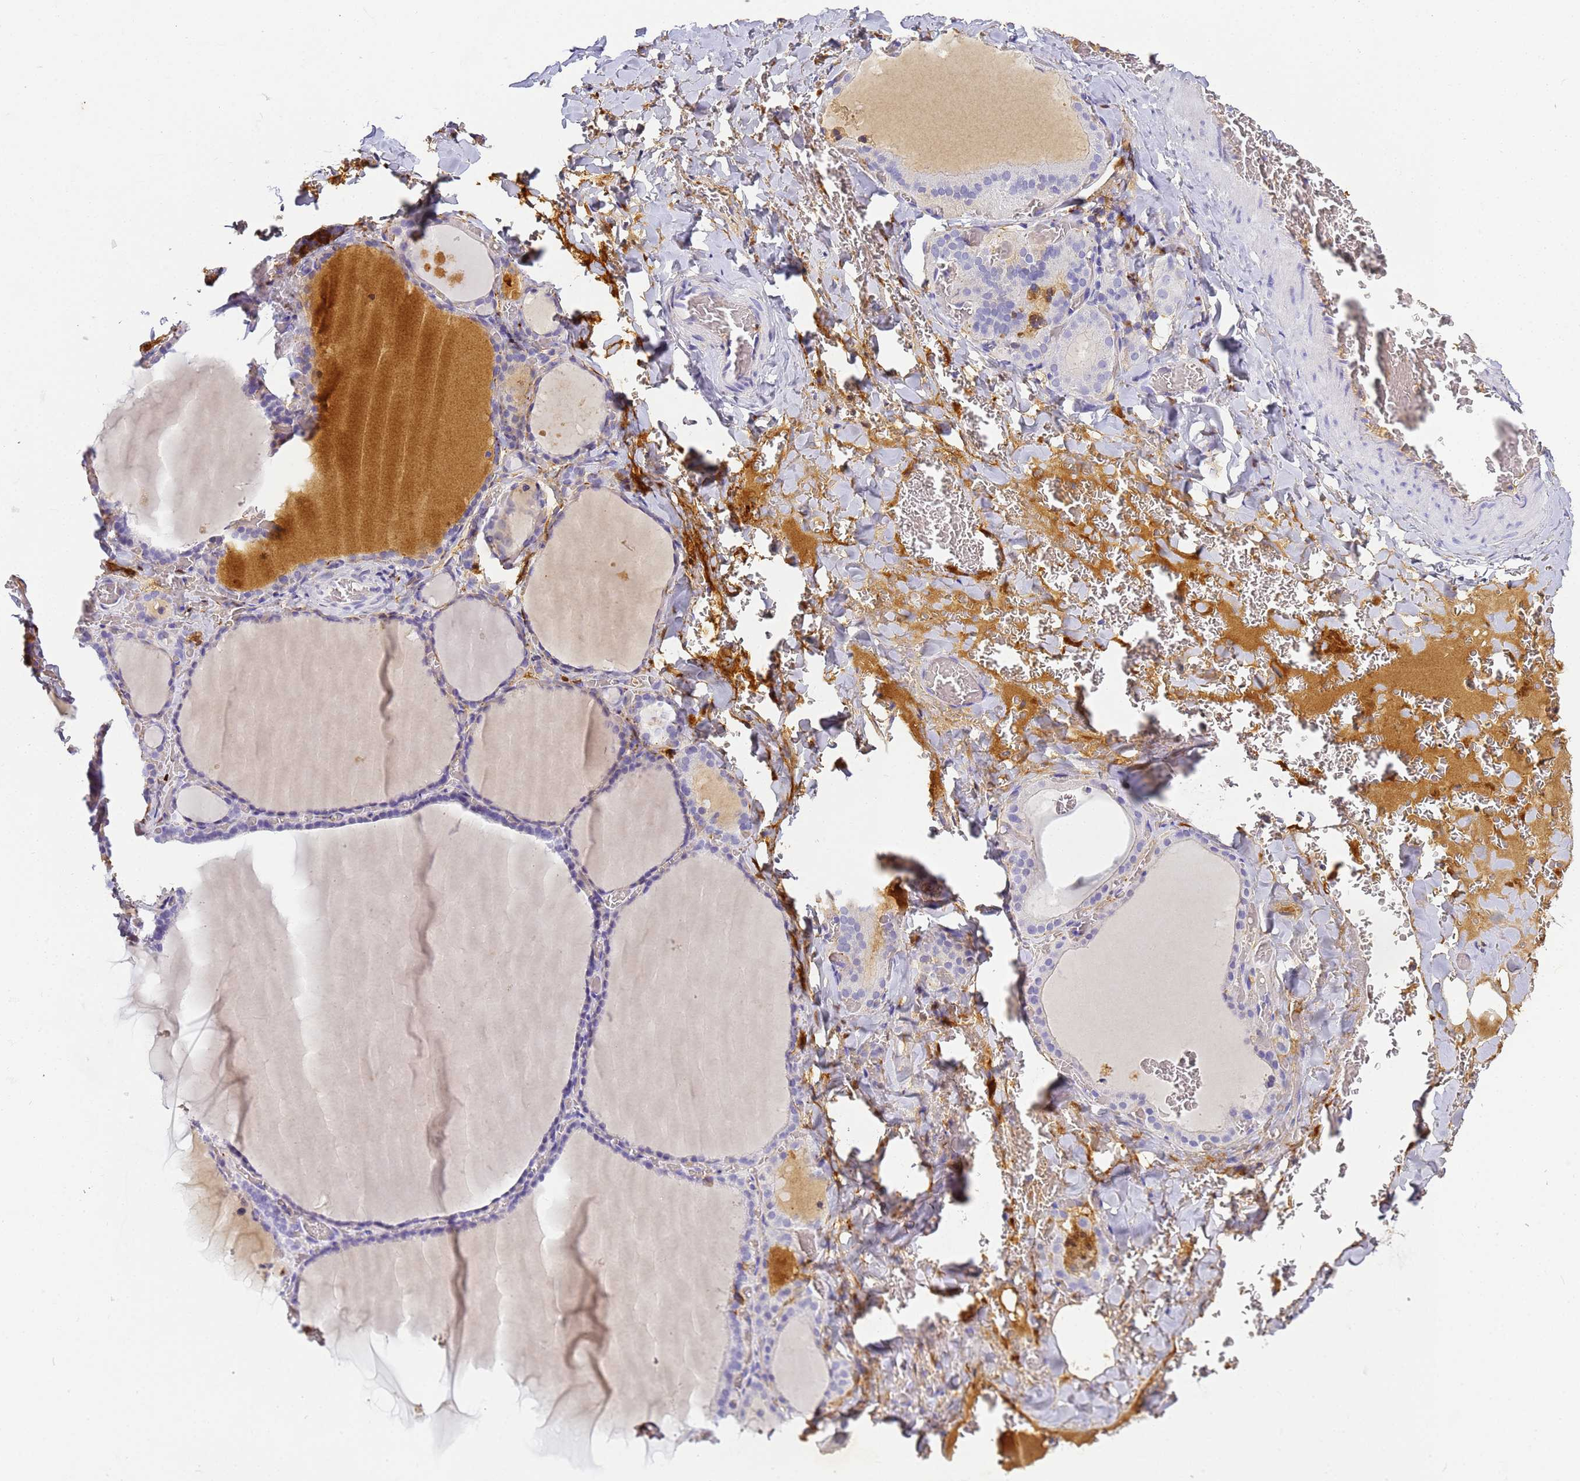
{"staining": {"intensity": "negative", "quantity": "none", "location": "none"}, "tissue": "thyroid gland", "cell_type": "Glandular cells", "image_type": "normal", "snomed": [{"axis": "morphology", "description": "Normal tissue, NOS"}, {"axis": "topography", "description": "Thyroid gland"}], "caption": "Photomicrograph shows no protein positivity in glandular cells of unremarkable thyroid gland. (Brightfield microscopy of DAB immunohistochemistry (IHC) at high magnification).", "gene": "CFHR1", "patient": {"sex": "female", "age": 39}}